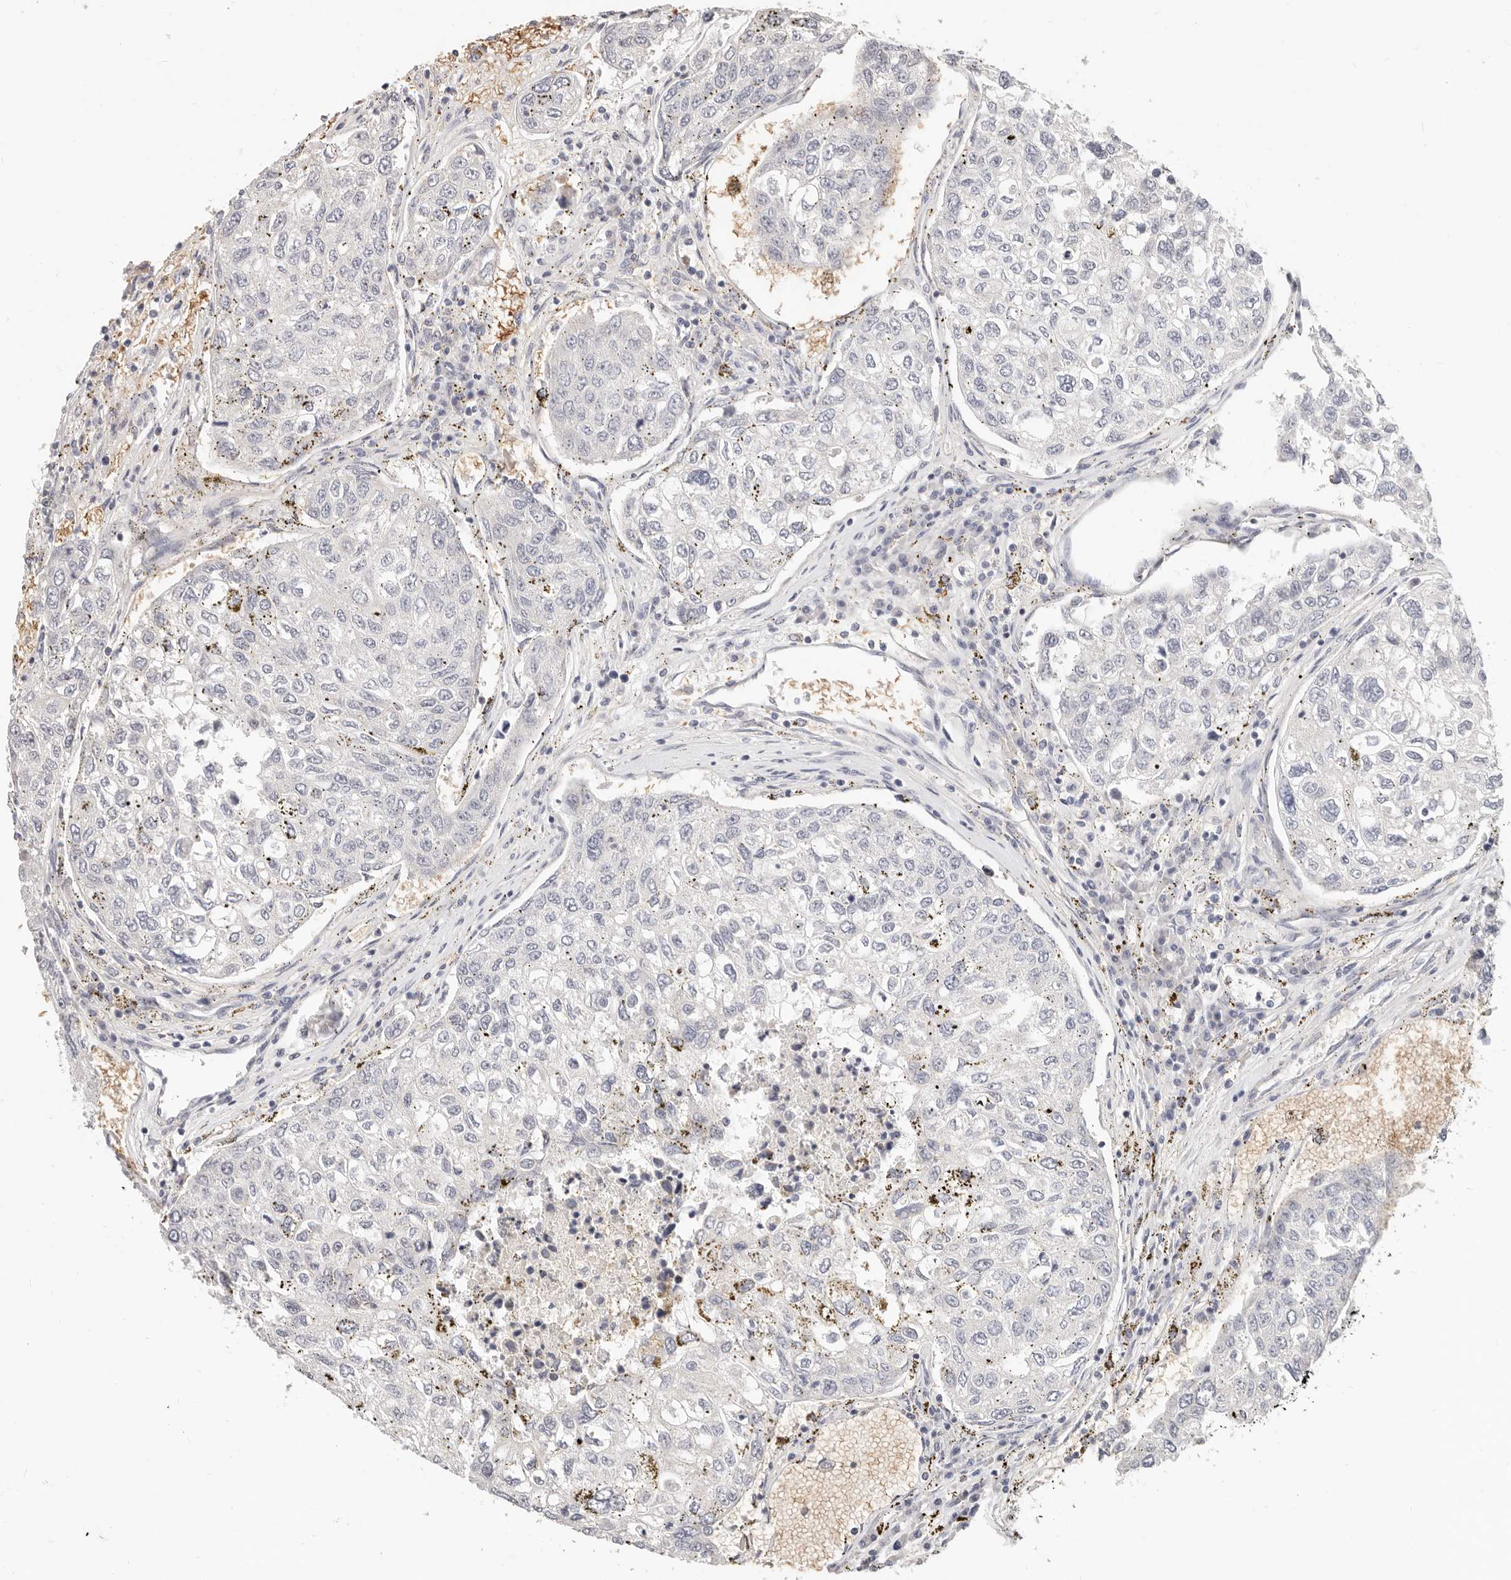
{"staining": {"intensity": "negative", "quantity": "none", "location": "none"}, "tissue": "urothelial cancer", "cell_type": "Tumor cells", "image_type": "cancer", "snomed": [{"axis": "morphology", "description": "Urothelial carcinoma, High grade"}, {"axis": "topography", "description": "Lymph node"}, {"axis": "topography", "description": "Urinary bladder"}], "caption": "Human urothelial carcinoma (high-grade) stained for a protein using IHC demonstrates no staining in tumor cells.", "gene": "TMEM63B", "patient": {"sex": "male", "age": 51}}